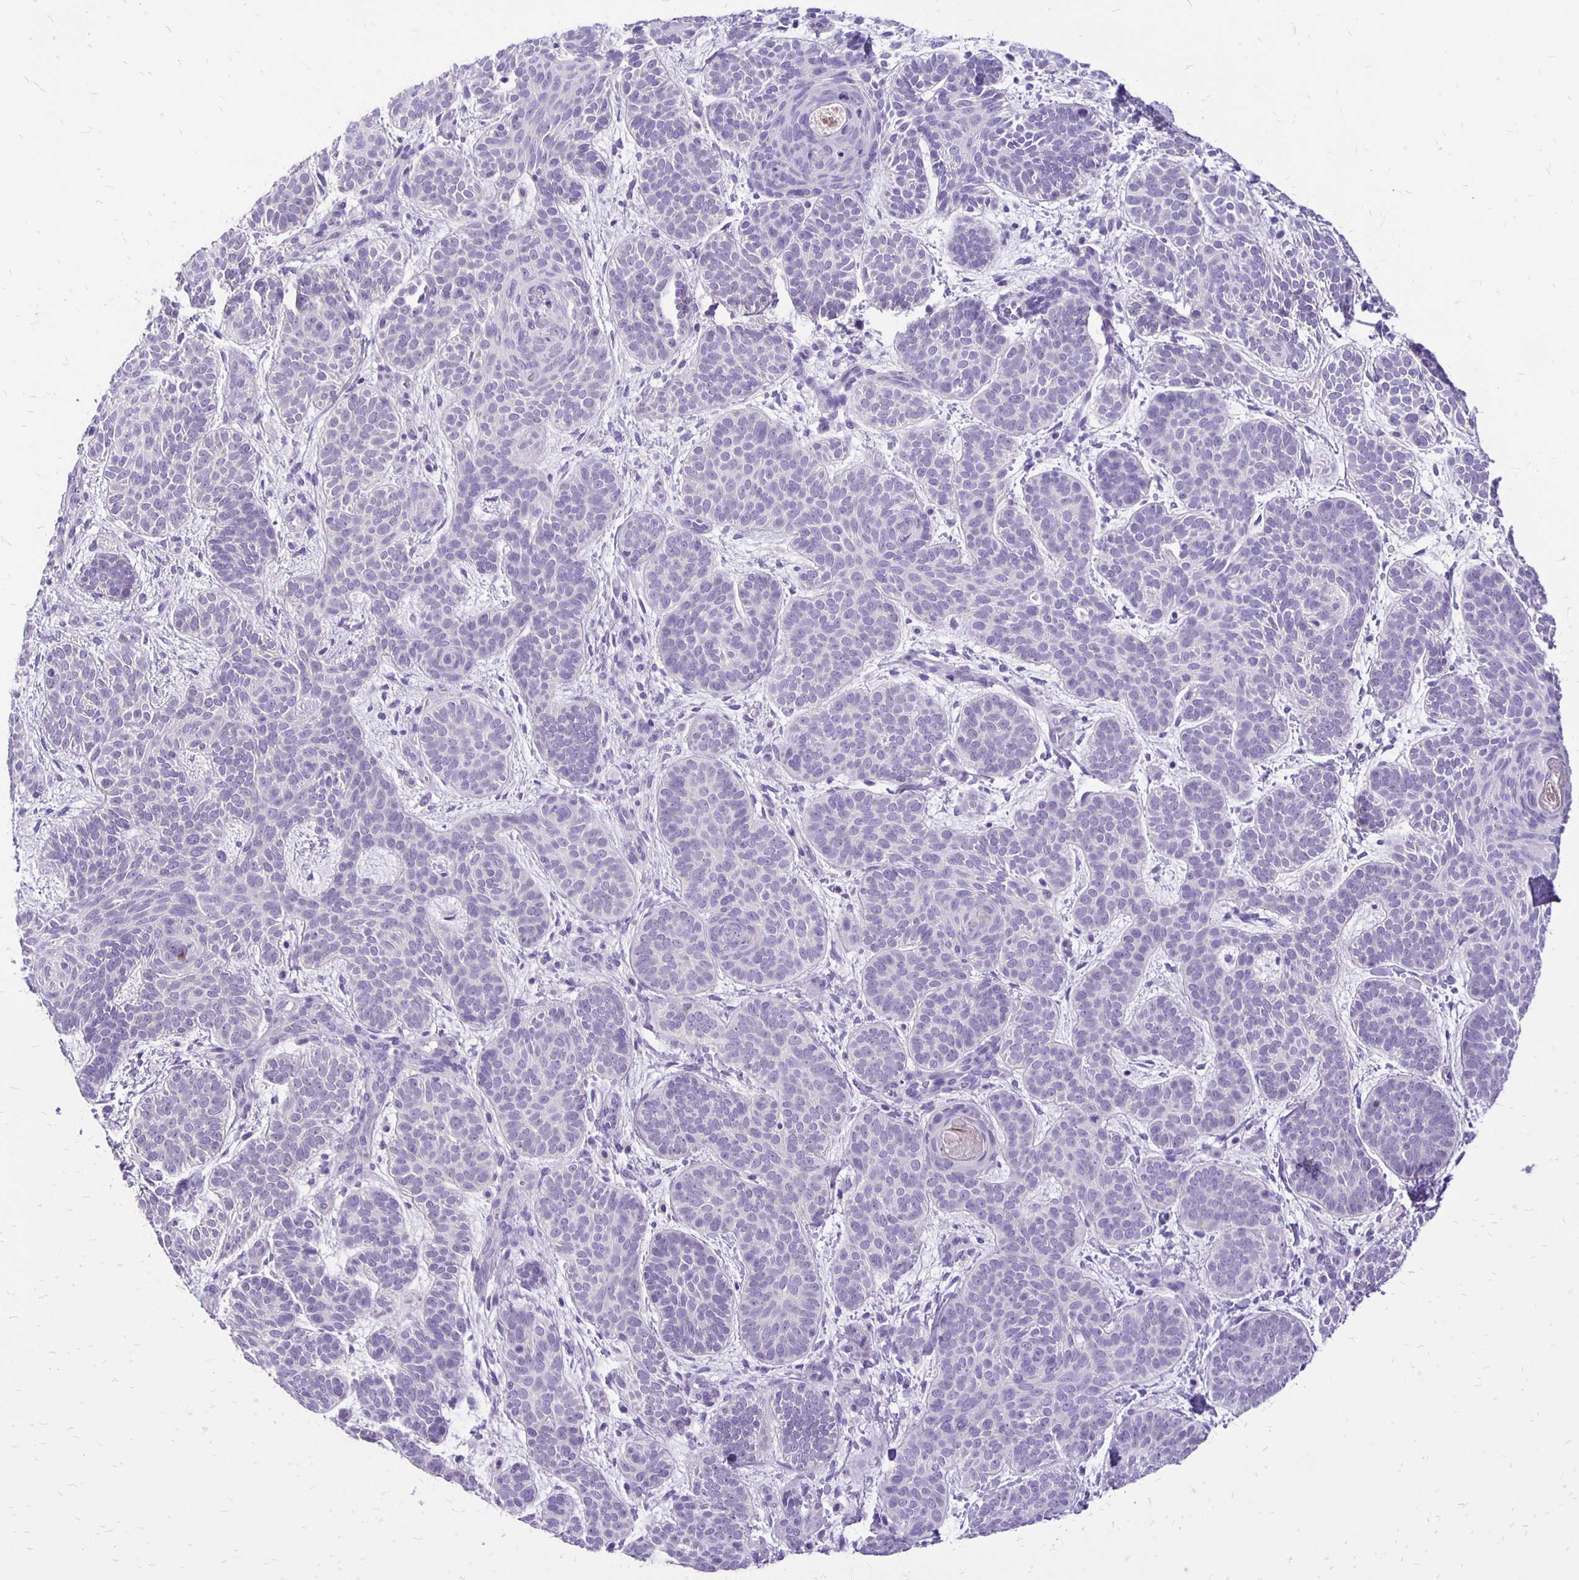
{"staining": {"intensity": "negative", "quantity": "none", "location": "none"}, "tissue": "skin cancer", "cell_type": "Tumor cells", "image_type": "cancer", "snomed": [{"axis": "morphology", "description": "Basal cell carcinoma"}, {"axis": "topography", "description": "Skin"}], "caption": "Tumor cells show no significant staining in skin basal cell carcinoma.", "gene": "ANKRD45", "patient": {"sex": "female", "age": 82}}